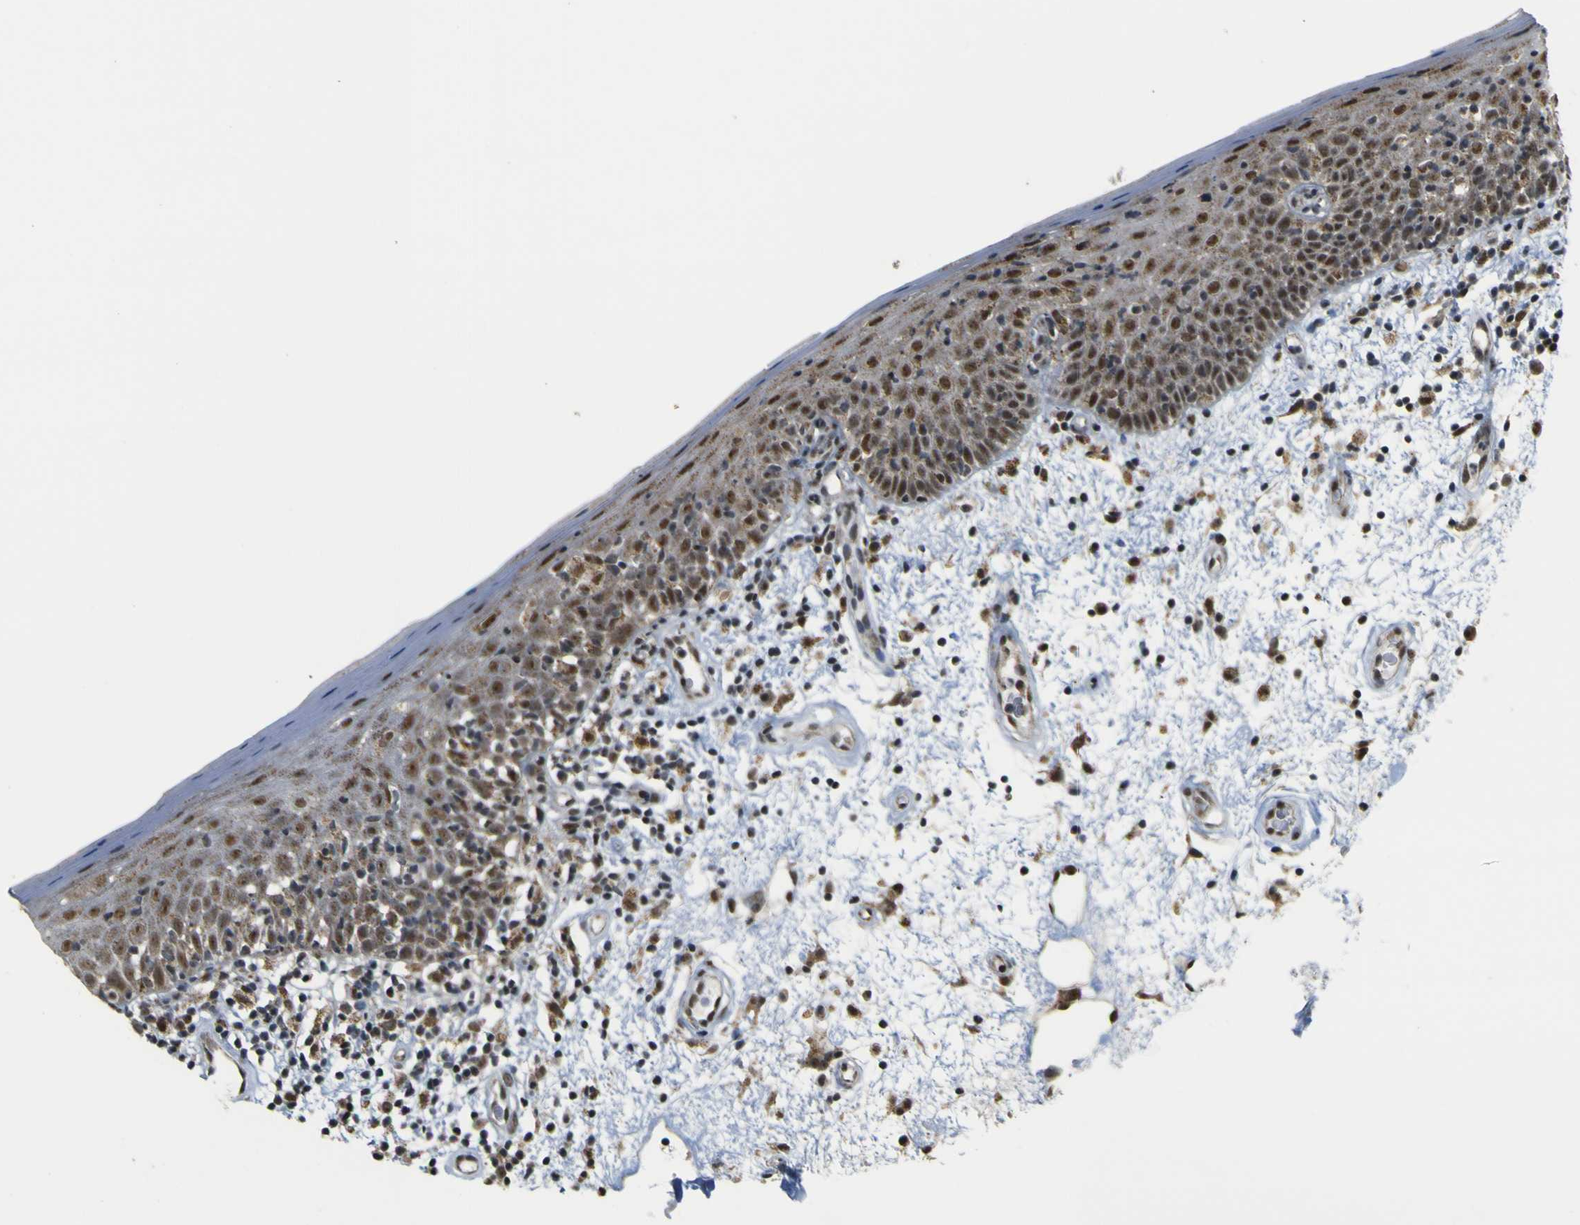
{"staining": {"intensity": "strong", "quantity": ">75%", "location": "cytoplasmic/membranous,nuclear"}, "tissue": "oral mucosa", "cell_type": "Squamous epithelial cells", "image_type": "normal", "snomed": [{"axis": "morphology", "description": "Normal tissue, NOS"}, {"axis": "morphology", "description": "Squamous cell carcinoma, NOS"}, {"axis": "topography", "description": "Skeletal muscle"}, {"axis": "topography", "description": "Oral tissue"}, {"axis": "topography", "description": "Head-Neck"}], "caption": "Brown immunohistochemical staining in normal human oral mucosa reveals strong cytoplasmic/membranous,nuclear positivity in about >75% of squamous epithelial cells. (brown staining indicates protein expression, while blue staining denotes nuclei).", "gene": "ACBD5", "patient": {"sex": "male", "age": 71}}